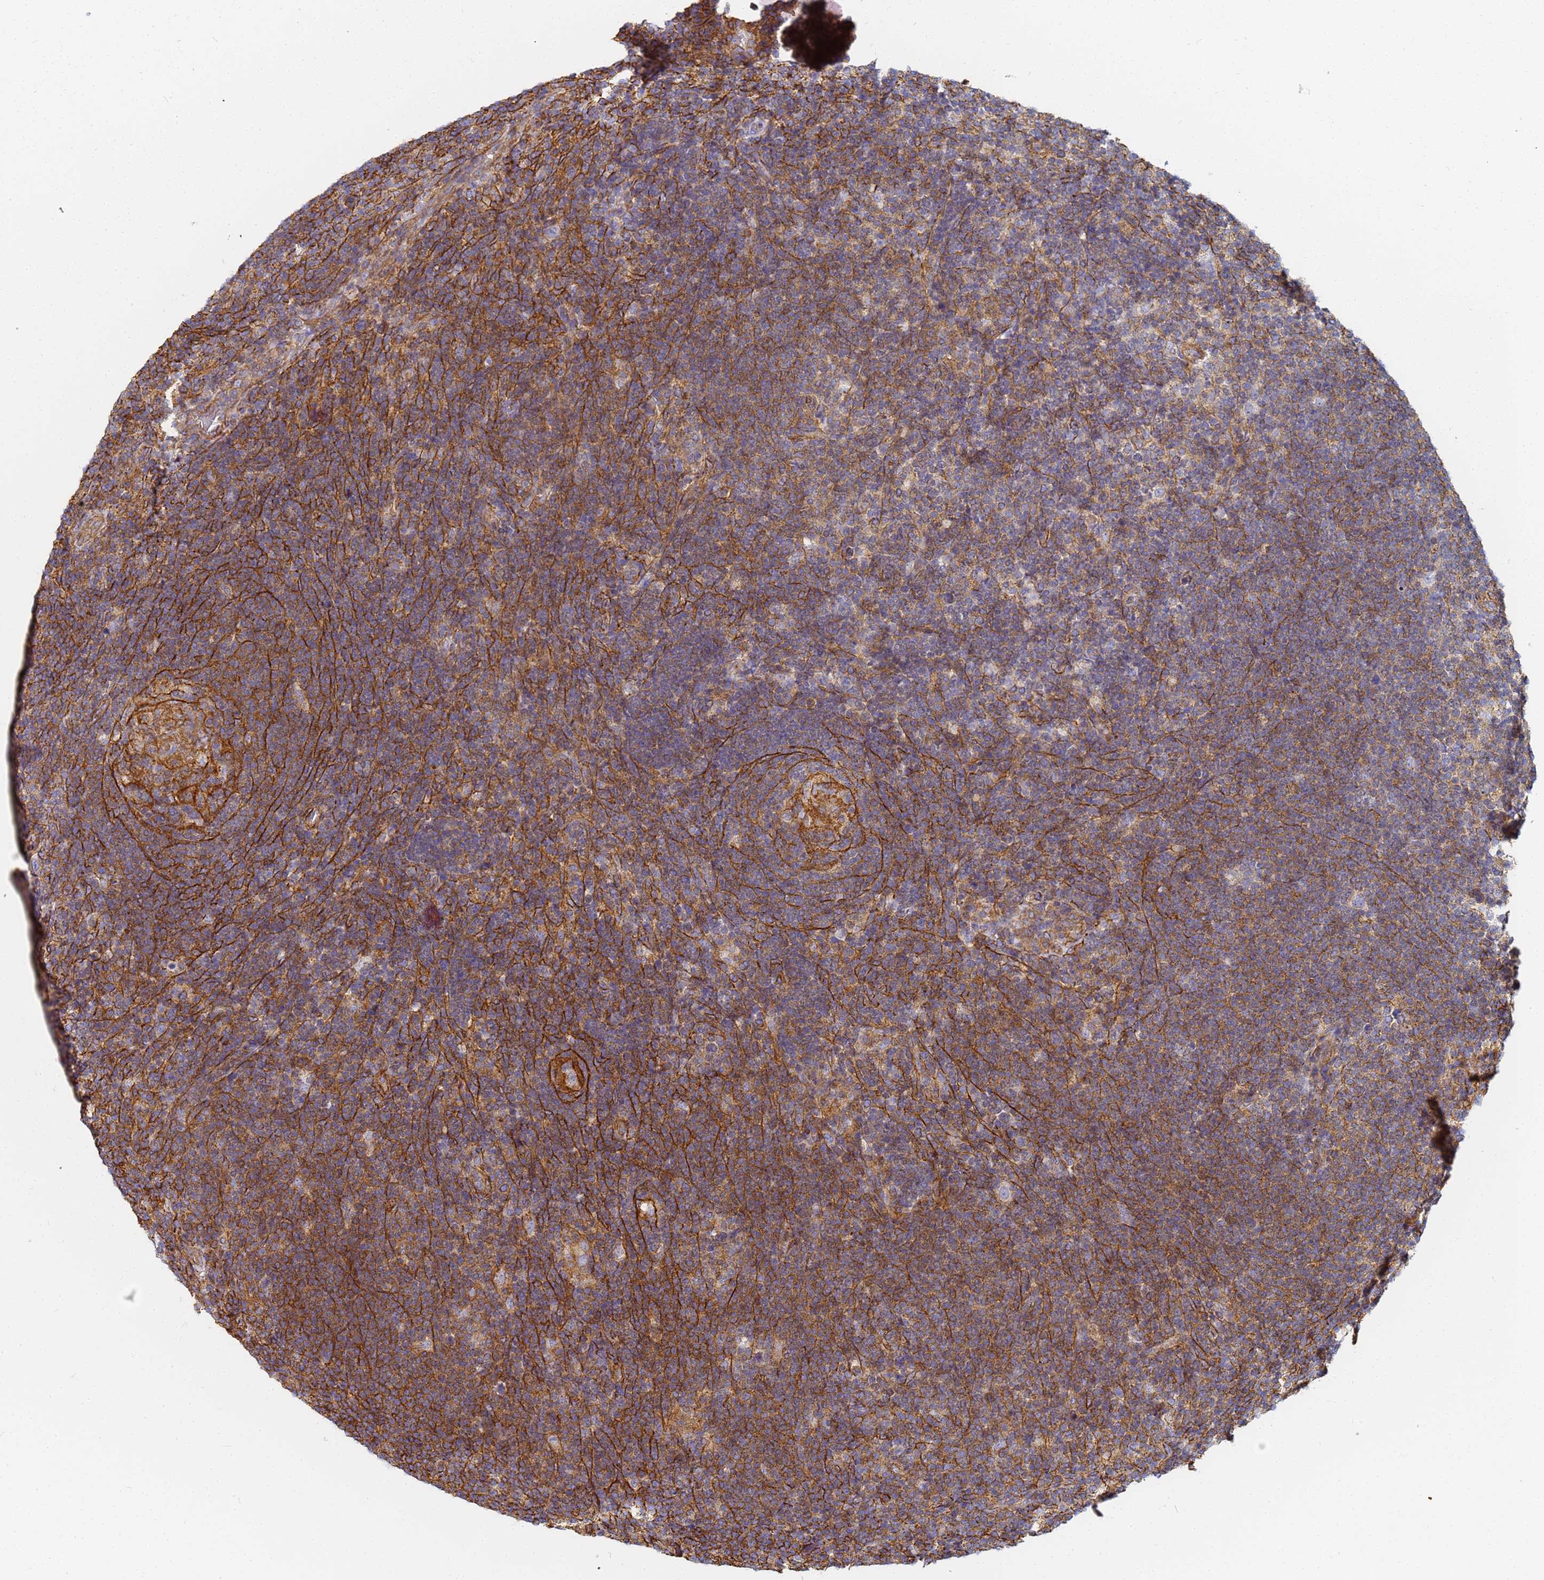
{"staining": {"intensity": "moderate", "quantity": "25%-75%", "location": "cytoplasmic/membranous"}, "tissue": "lymphoma", "cell_type": "Tumor cells", "image_type": "cancer", "snomed": [{"axis": "morphology", "description": "Hodgkin's disease, NOS"}, {"axis": "topography", "description": "Lymph node"}], "caption": "Approximately 25%-75% of tumor cells in human Hodgkin's disease demonstrate moderate cytoplasmic/membranous protein staining as visualized by brown immunohistochemical staining.", "gene": "TPM1", "patient": {"sex": "female", "age": 57}}